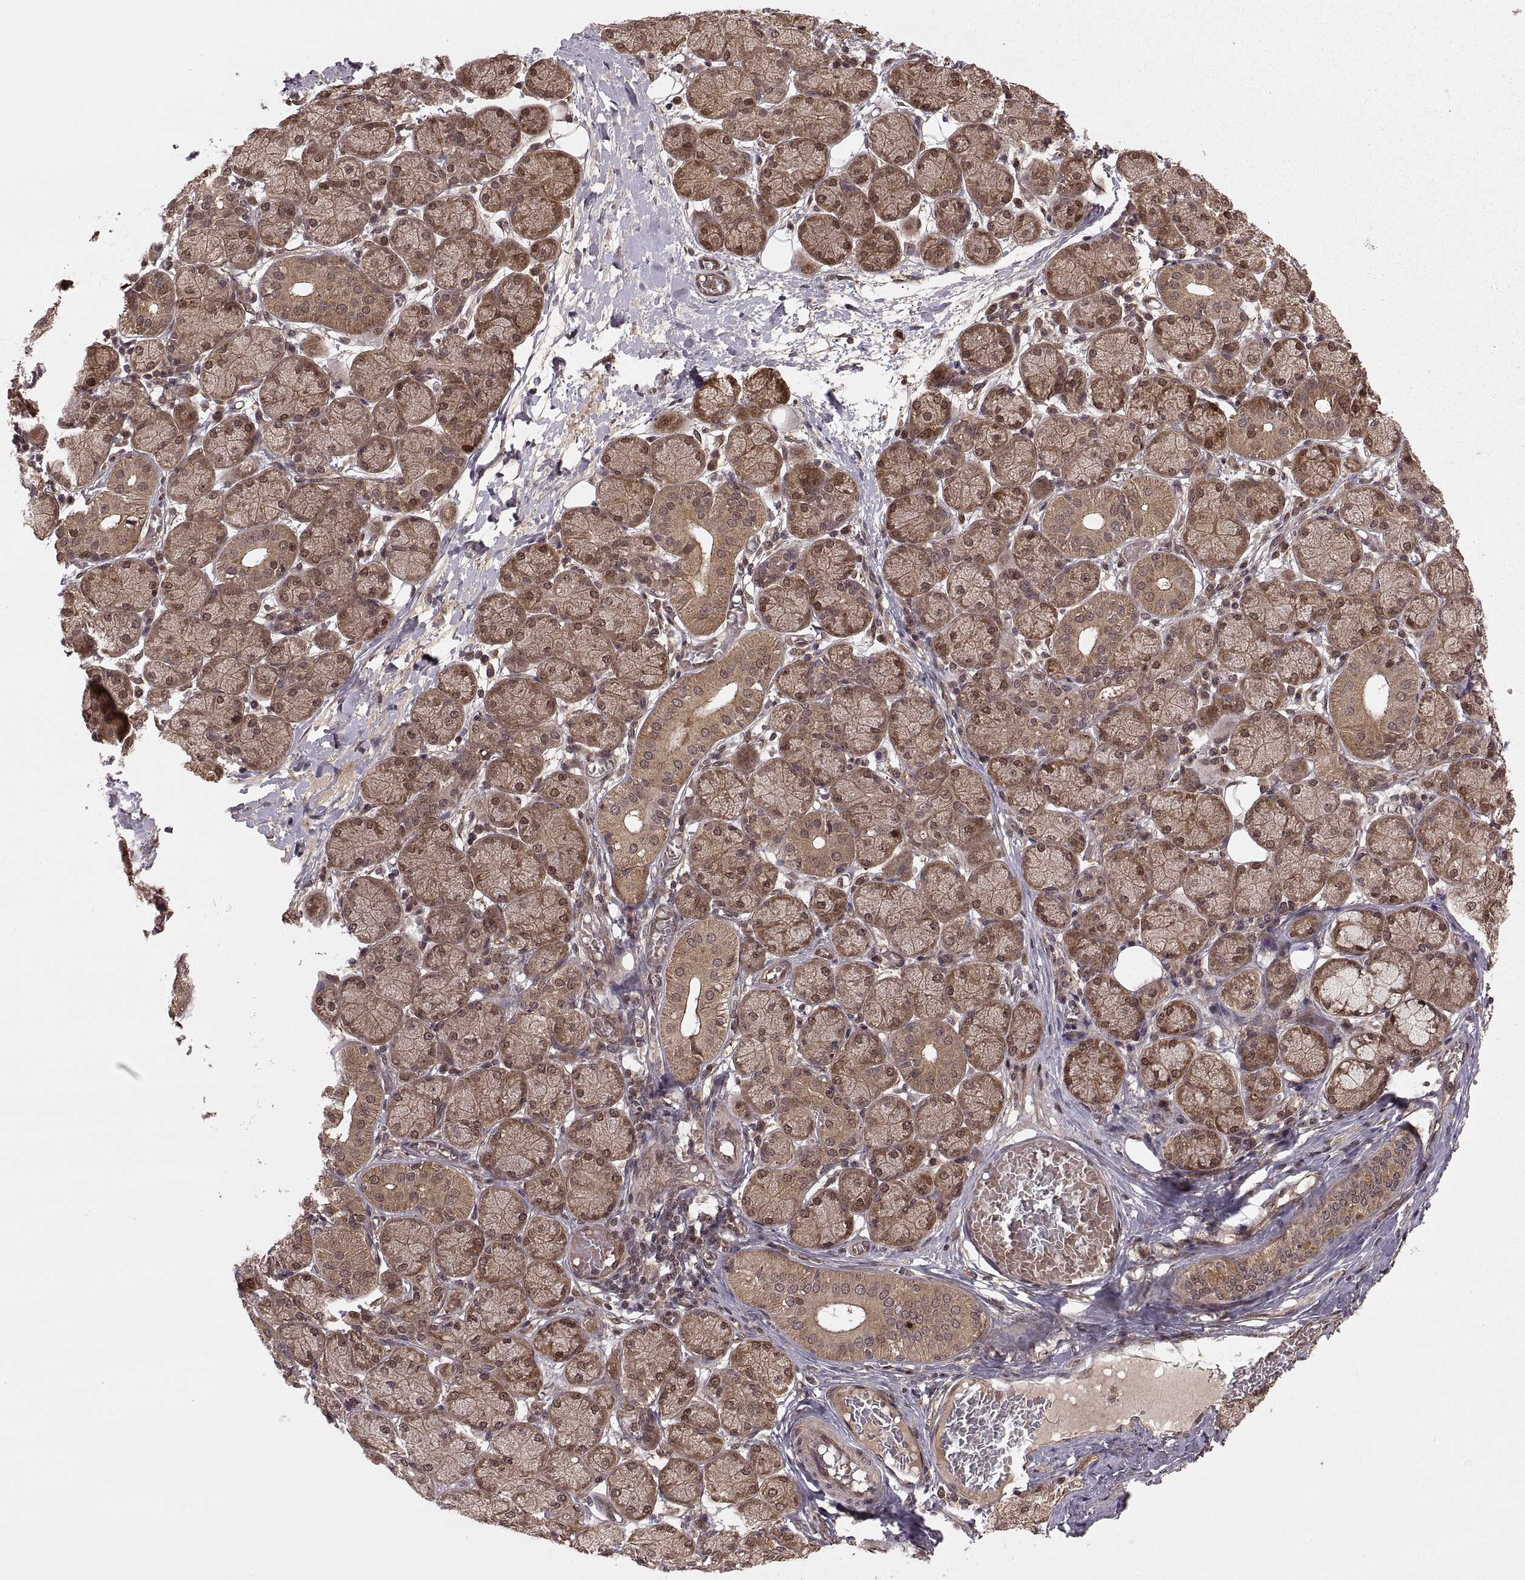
{"staining": {"intensity": "moderate", "quantity": ">75%", "location": "cytoplasmic/membranous,nuclear"}, "tissue": "salivary gland", "cell_type": "Glandular cells", "image_type": "normal", "snomed": [{"axis": "morphology", "description": "Normal tissue, NOS"}, {"axis": "topography", "description": "Salivary gland"}, {"axis": "topography", "description": "Peripheral nerve tissue"}], "caption": "High-power microscopy captured an immunohistochemistry (IHC) micrograph of benign salivary gland, revealing moderate cytoplasmic/membranous,nuclear expression in about >75% of glandular cells.", "gene": "DEDD", "patient": {"sex": "female", "age": 24}}